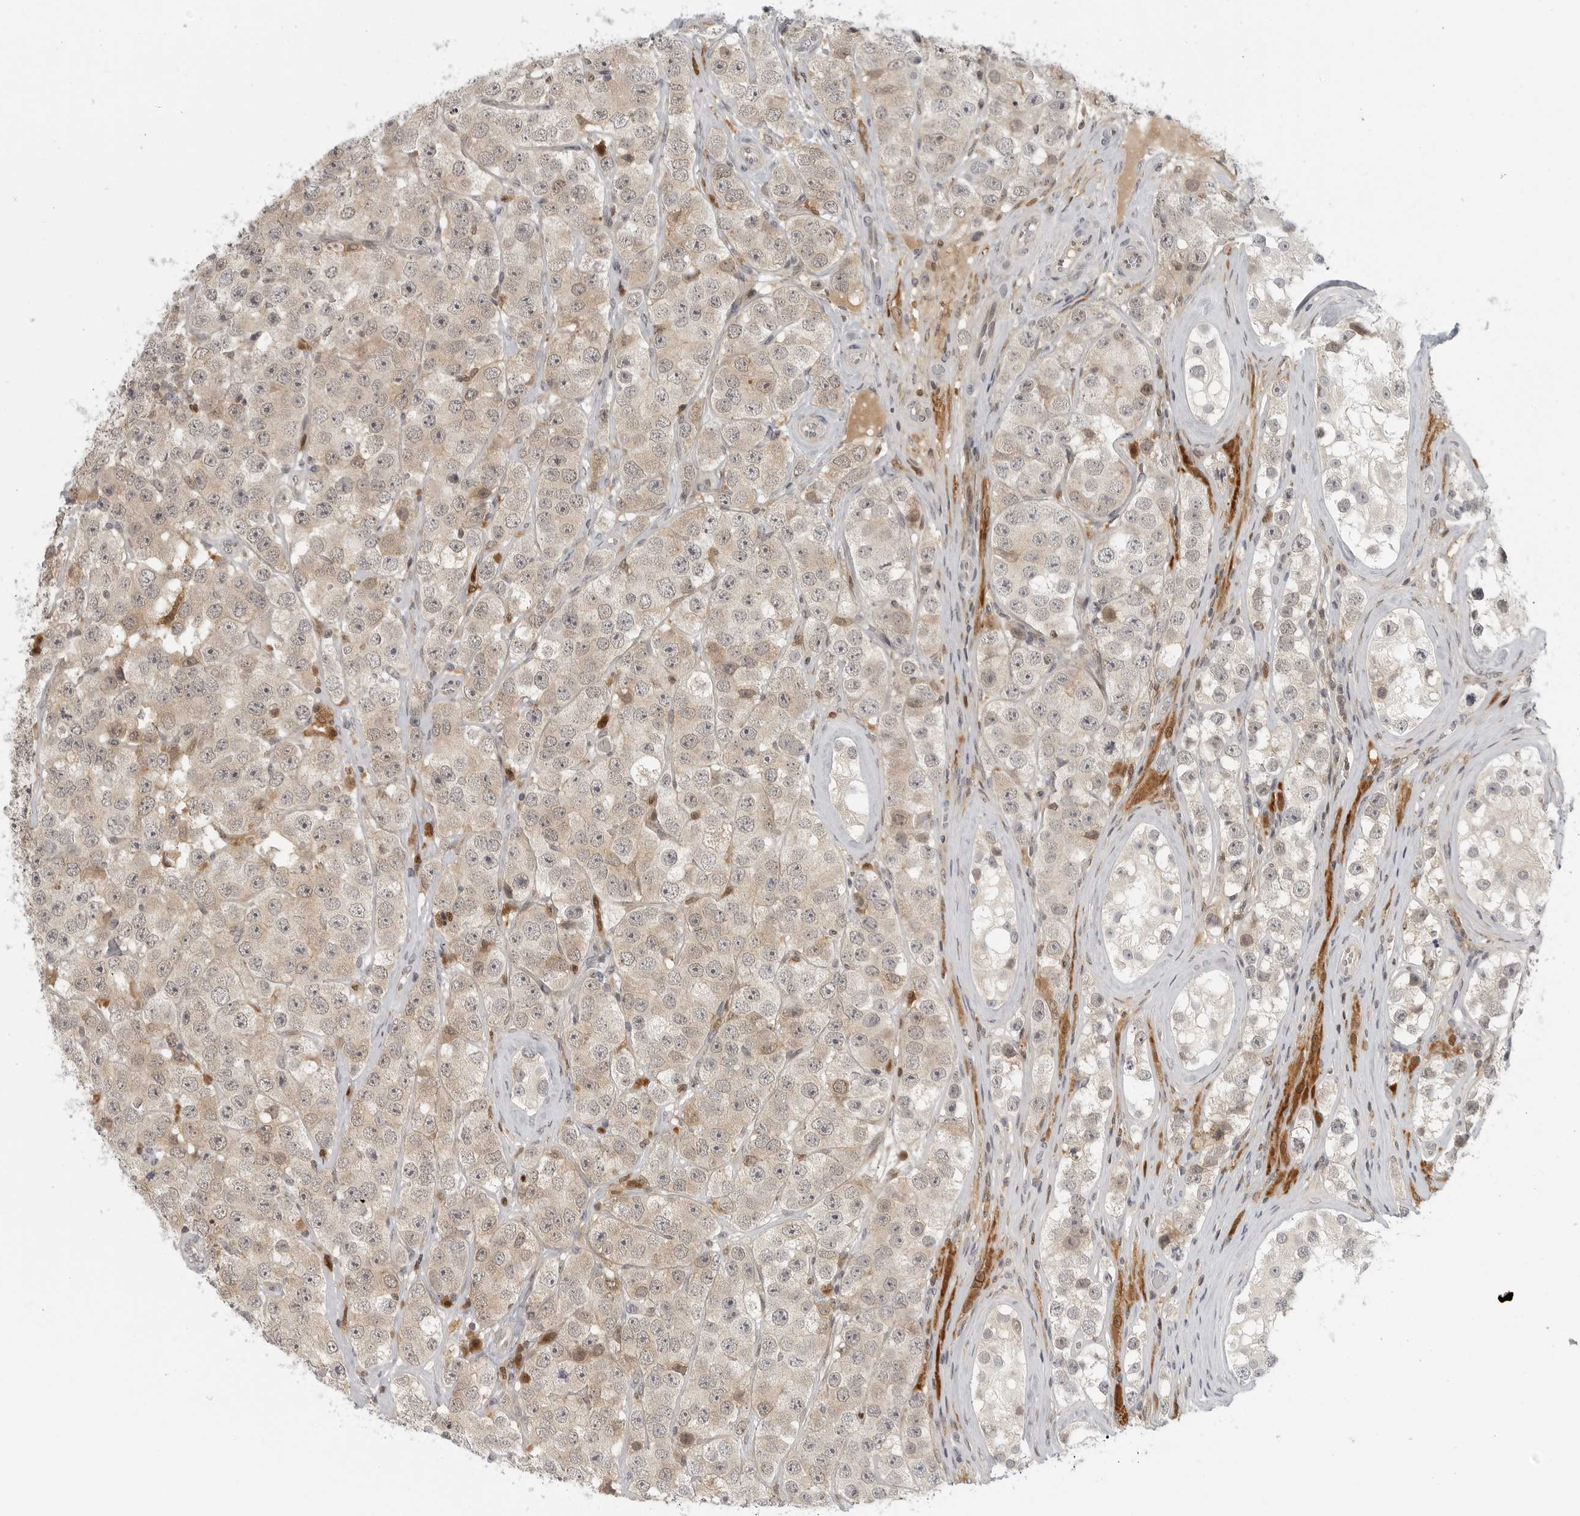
{"staining": {"intensity": "weak", "quantity": ">75%", "location": "cytoplasmic/membranous"}, "tissue": "testis cancer", "cell_type": "Tumor cells", "image_type": "cancer", "snomed": [{"axis": "morphology", "description": "Seminoma, NOS"}, {"axis": "topography", "description": "Testis"}], "caption": "Testis cancer tissue exhibits weak cytoplasmic/membranous staining in about >75% of tumor cells, visualized by immunohistochemistry.", "gene": "CTIF", "patient": {"sex": "male", "age": 28}}